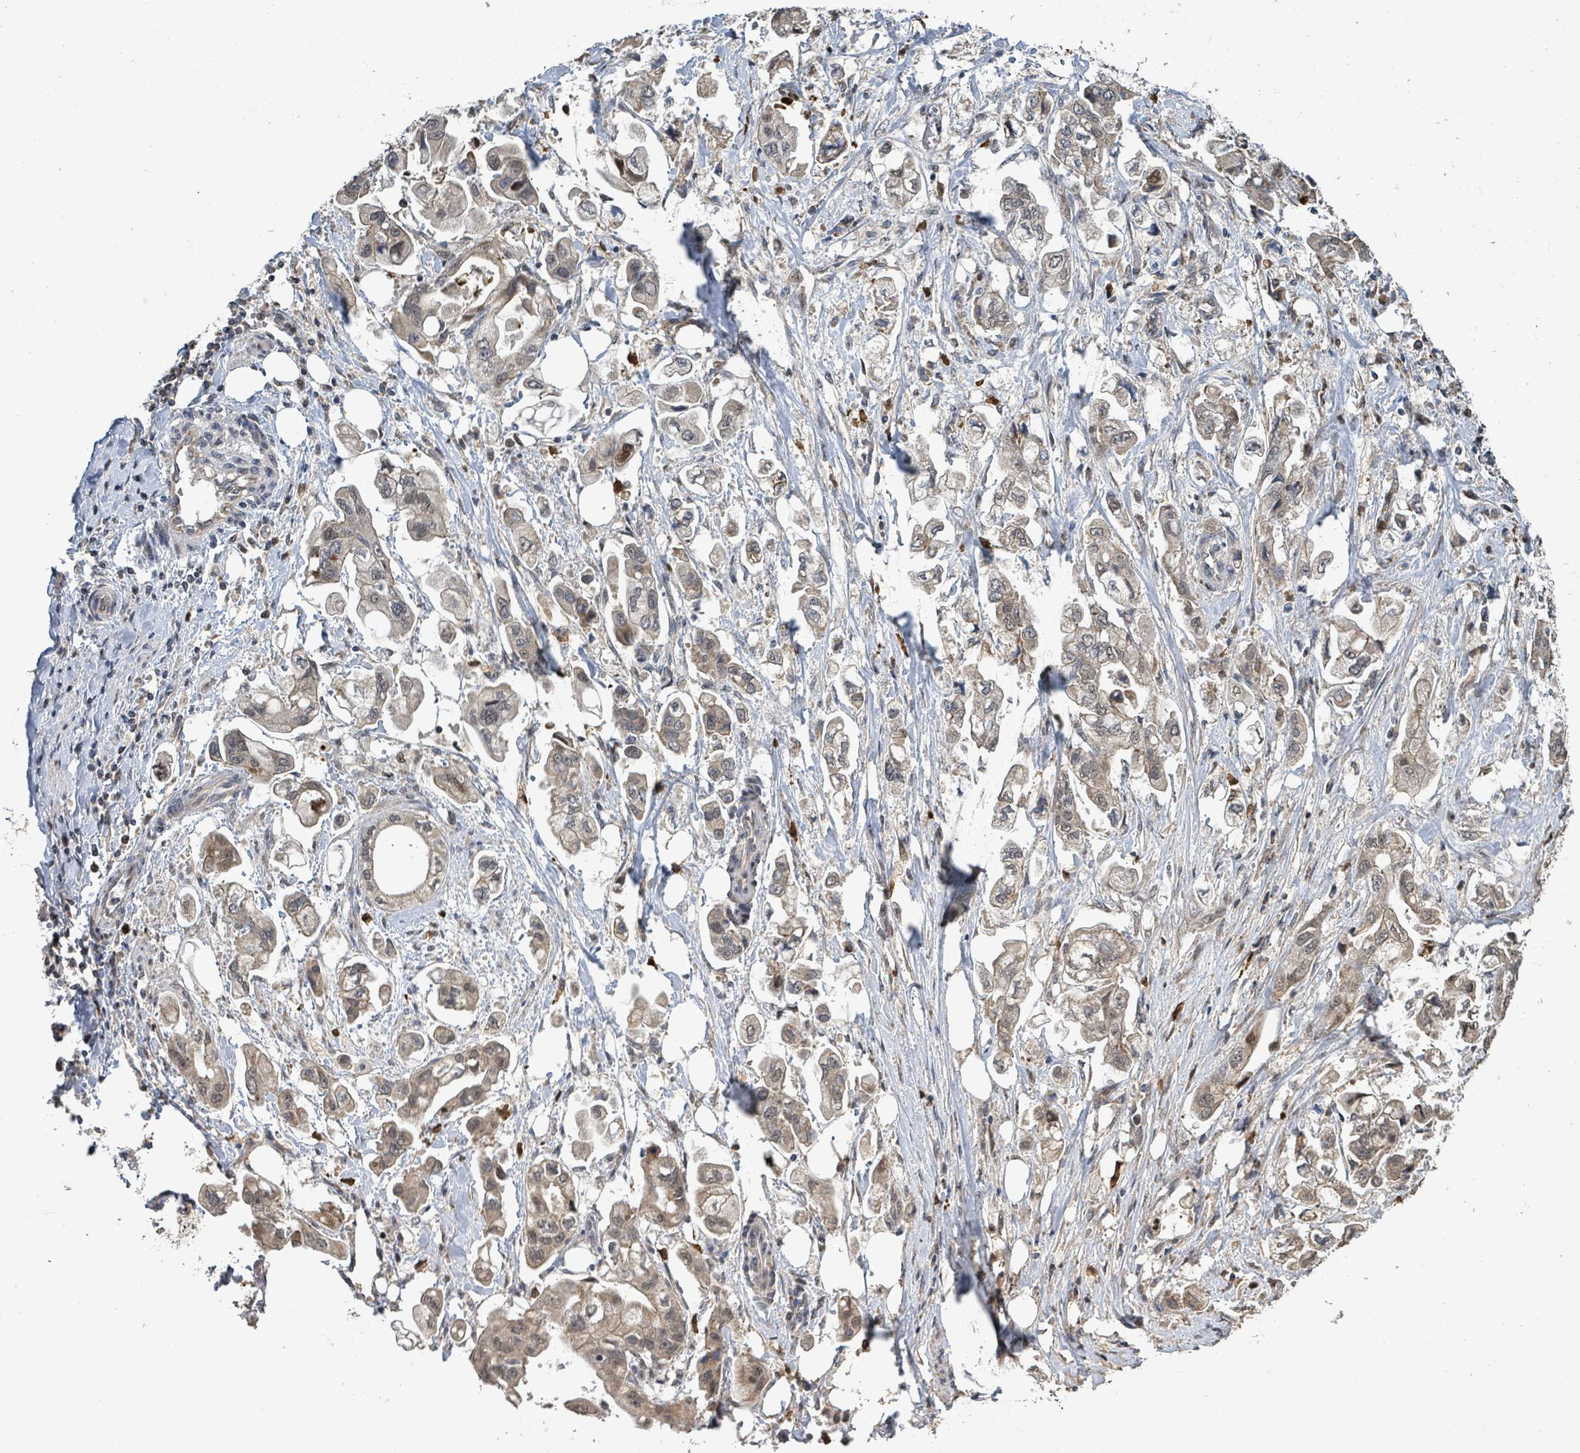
{"staining": {"intensity": "weak", "quantity": "25%-75%", "location": "cytoplasmic/membranous"}, "tissue": "stomach cancer", "cell_type": "Tumor cells", "image_type": "cancer", "snomed": [{"axis": "morphology", "description": "Adenocarcinoma, NOS"}, {"axis": "topography", "description": "Stomach"}], "caption": "Stomach cancer stained with DAB IHC demonstrates low levels of weak cytoplasmic/membranous staining in about 25%-75% of tumor cells.", "gene": "COQ6", "patient": {"sex": "male", "age": 62}}